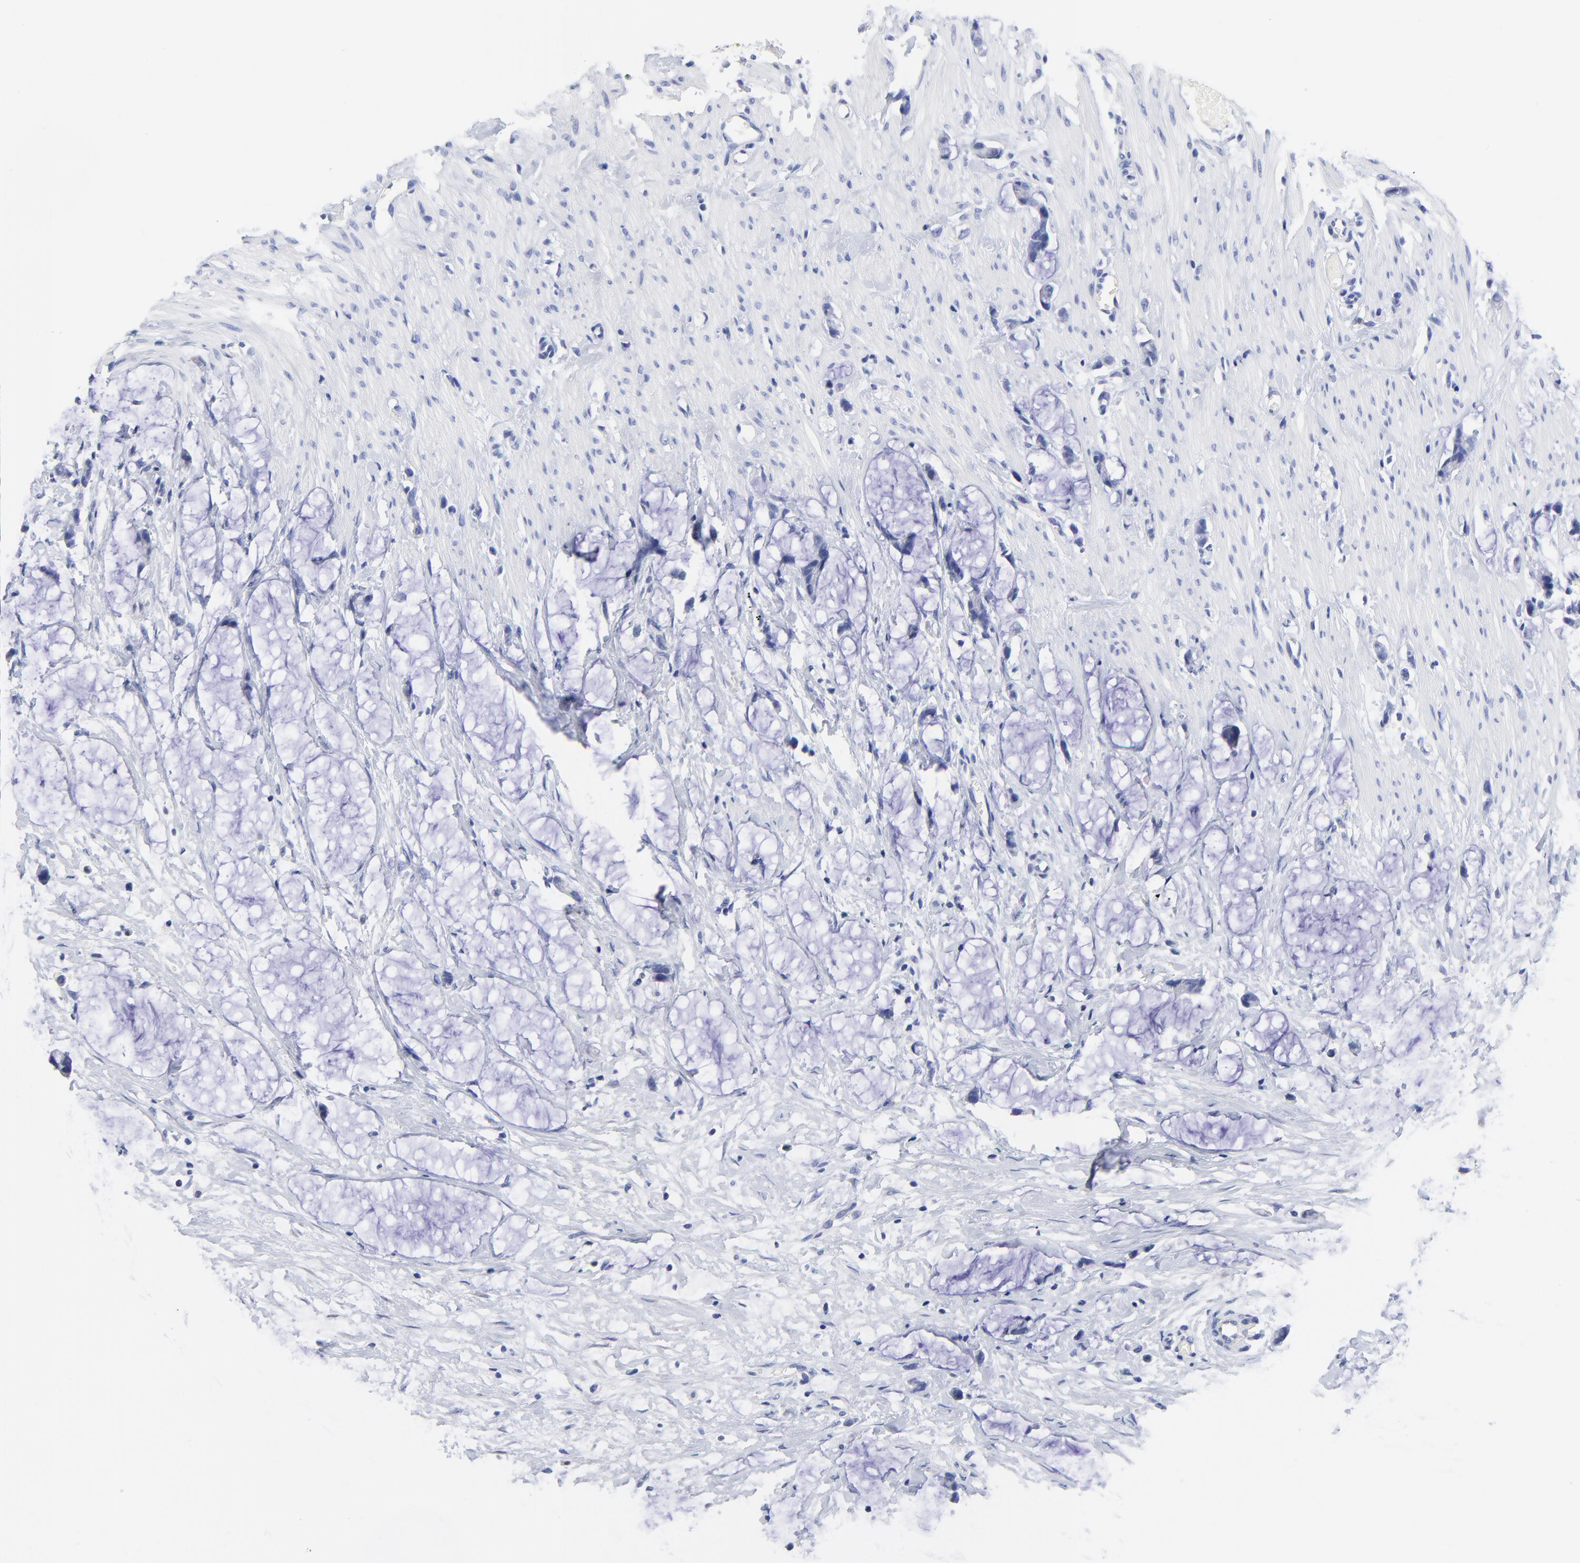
{"staining": {"intensity": "negative", "quantity": "none", "location": "none"}, "tissue": "colorectal cancer", "cell_type": "Tumor cells", "image_type": "cancer", "snomed": [{"axis": "morphology", "description": "Adenocarcinoma, NOS"}, {"axis": "topography", "description": "Colon"}], "caption": "High power microscopy photomicrograph of an IHC histopathology image of colorectal adenocarcinoma, revealing no significant positivity in tumor cells.", "gene": "LAX1", "patient": {"sex": "male", "age": 14}}